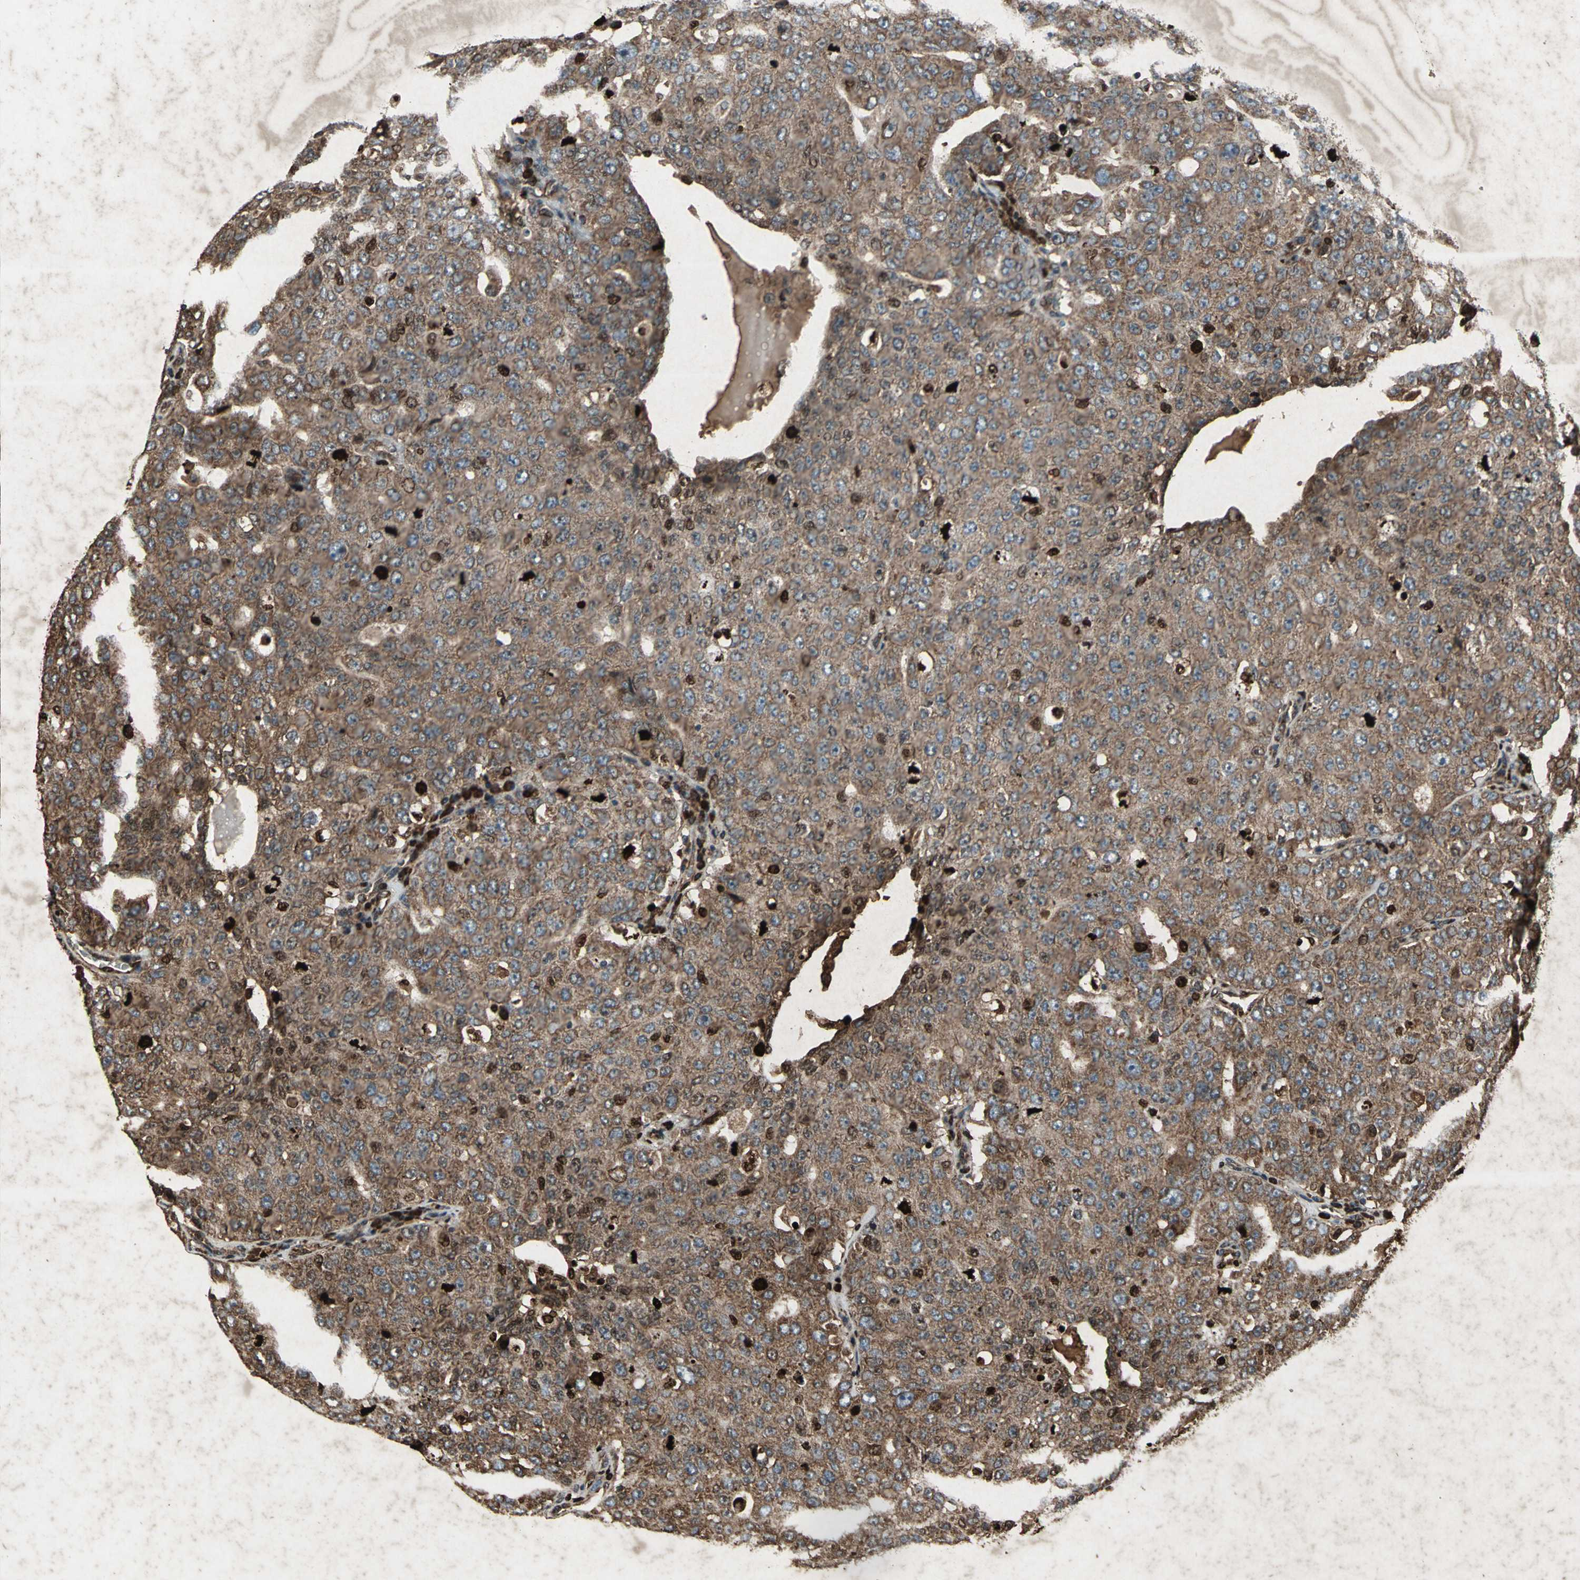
{"staining": {"intensity": "strong", "quantity": ">75%", "location": "cytoplasmic/membranous,nuclear"}, "tissue": "ovarian cancer", "cell_type": "Tumor cells", "image_type": "cancer", "snomed": [{"axis": "morphology", "description": "Carcinoma, endometroid"}, {"axis": "topography", "description": "Ovary"}], "caption": "IHC of ovarian cancer demonstrates high levels of strong cytoplasmic/membranous and nuclear positivity in approximately >75% of tumor cells. (DAB (3,3'-diaminobenzidine) = brown stain, brightfield microscopy at high magnification).", "gene": "SEPTIN4", "patient": {"sex": "female", "age": 62}}